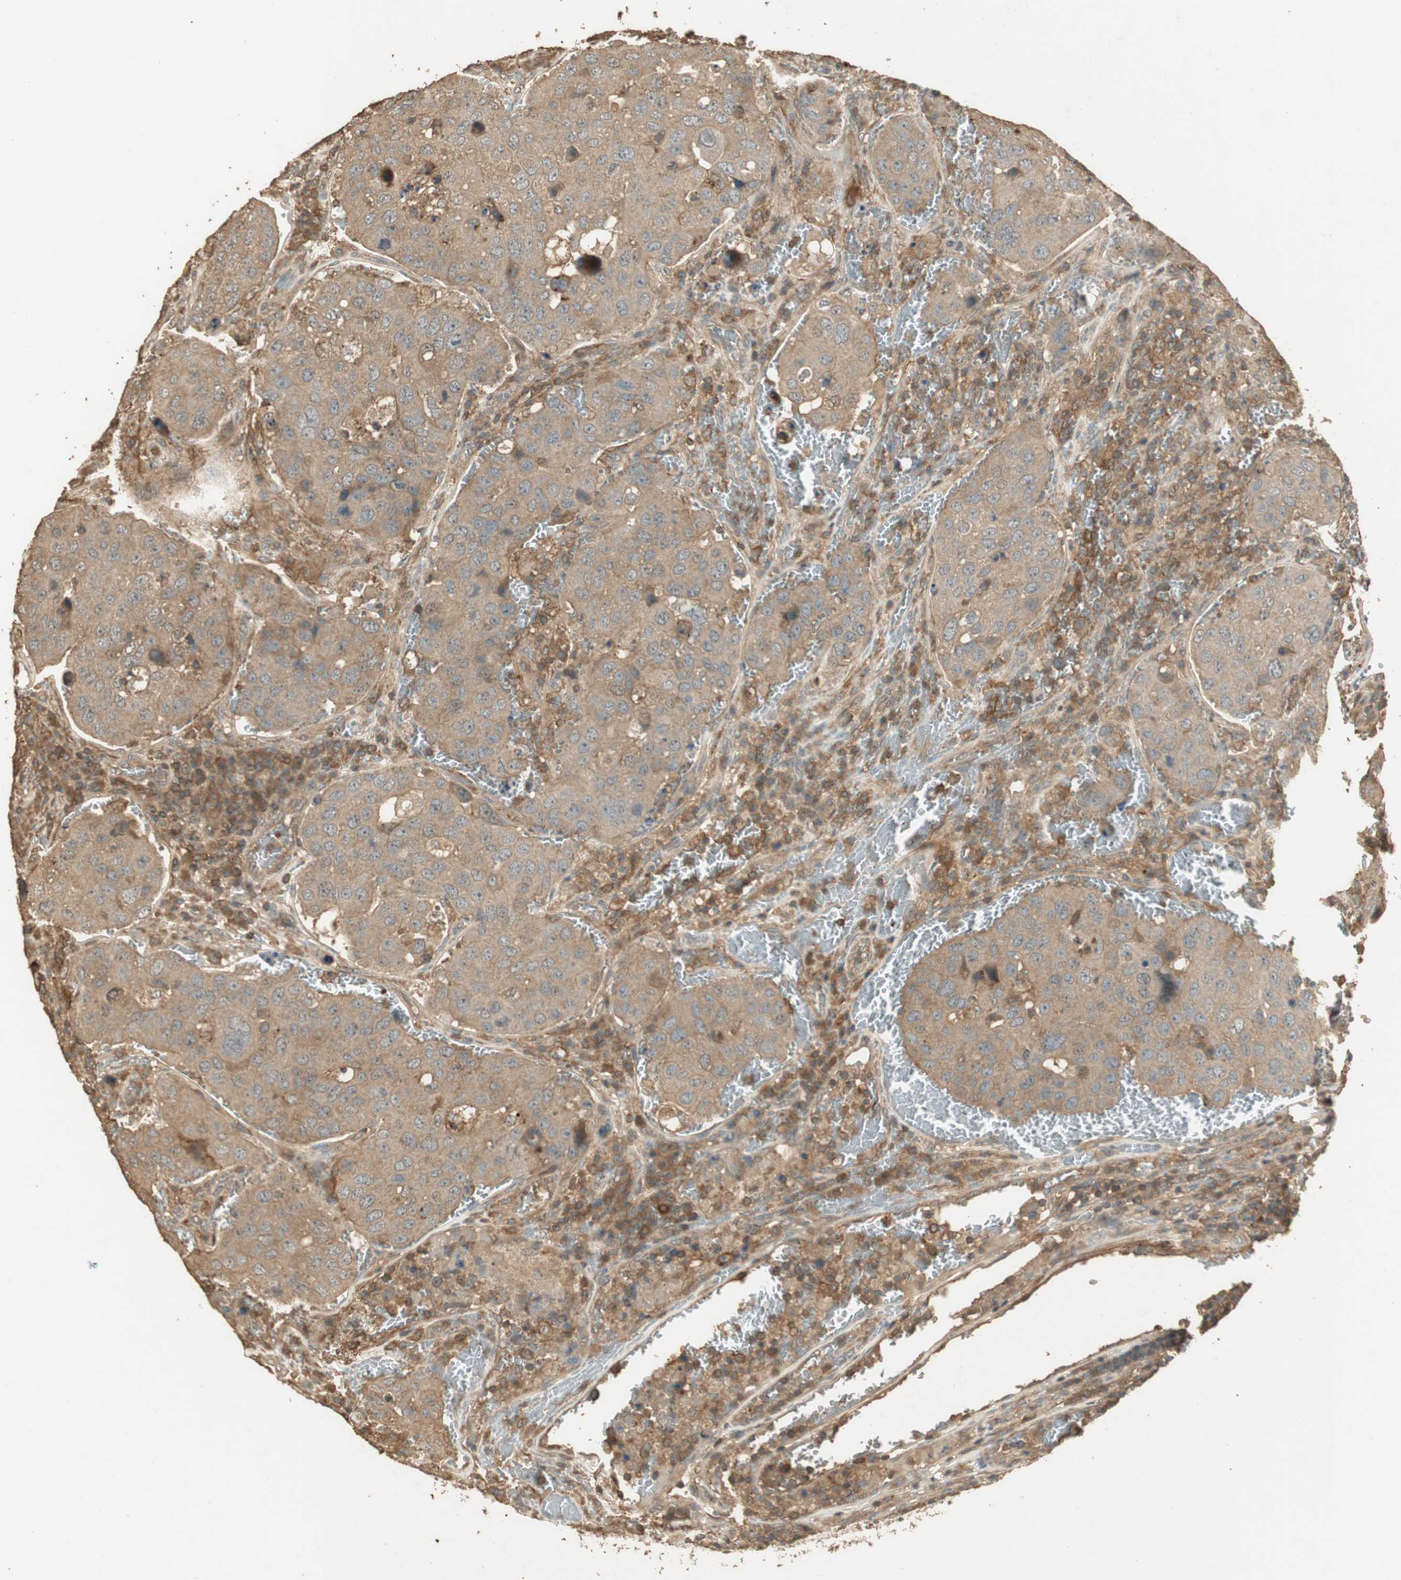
{"staining": {"intensity": "moderate", "quantity": ">75%", "location": "cytoplasmic/membranous"}, "tissue": "urothelial cancer", "cell_type": "Tumor cells", "image_type": "cancer", "snomed": [{"axis": "morphology", "description": "Urothelial carcinoma, High grade"}, {"axis": "topography", "description": "Lymph node"}, {"axis": "topography", "description": "Urinary bladder"}], "caption": "The photomicrograph shows immunohistochemical staining of urothelial cancer. There is moderate cytoplasmic/membranous positivity is appreciated in about >75% of tumor cells.", "gene": "USP2", "patient": {"sex": "male", "age": 51}}